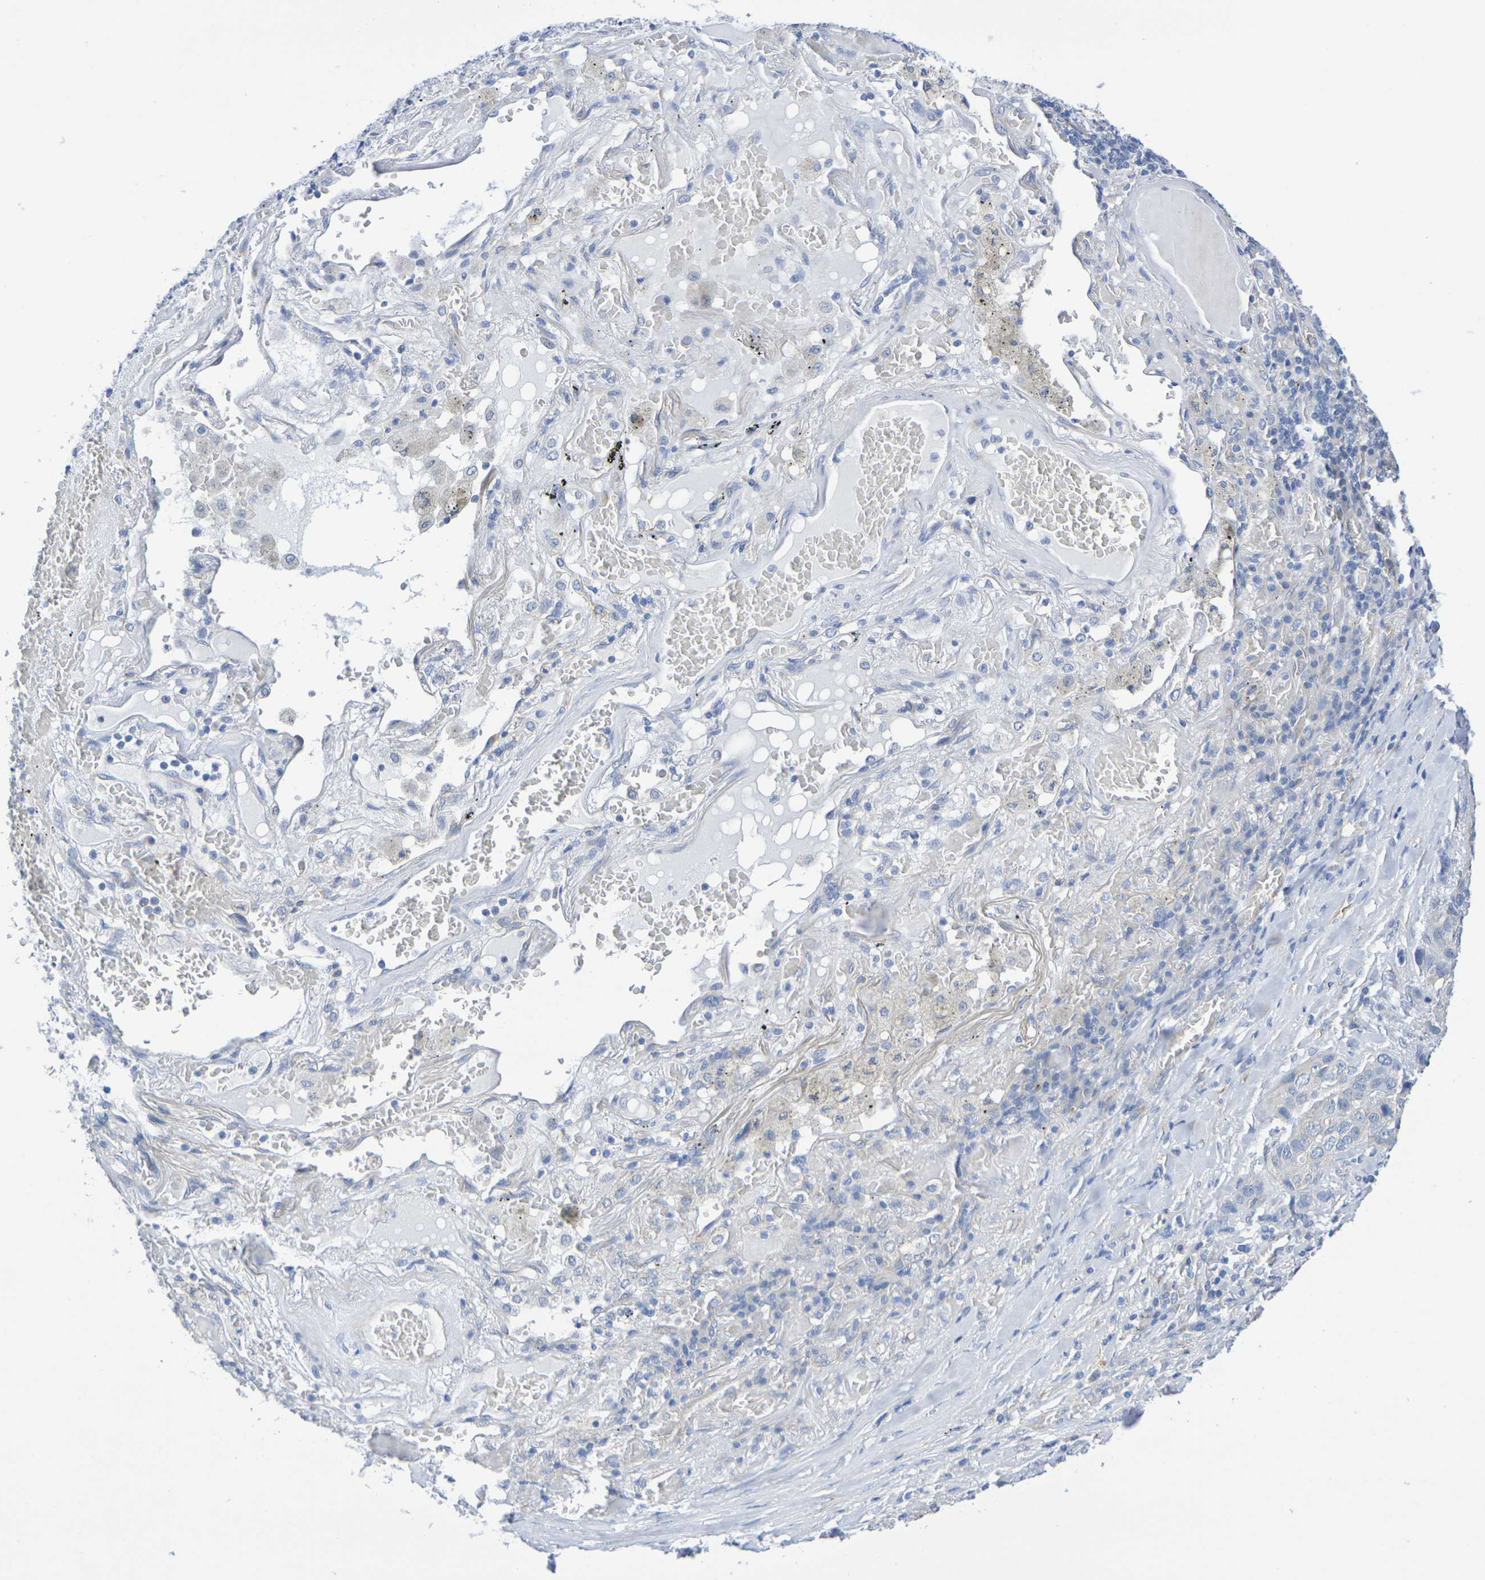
{"staining": {"intensity": "negative", "quantity": "none", "location": "none"}, "tissue": "lung cancer", "cell_type": "Tumor cells", "image_type": "cancer", "snomed": [{"axis": "morphology", "description": "Squamous cell carcinoma, NOS"}, {"axis": "topography", "description": "Lung"}], "caption": "A histopathology image of human lung squamous cell carcinoma is negative for staining in tumor cells.", "gene": "TMCC3", "patient": {"sex": "male", "age": 57}}